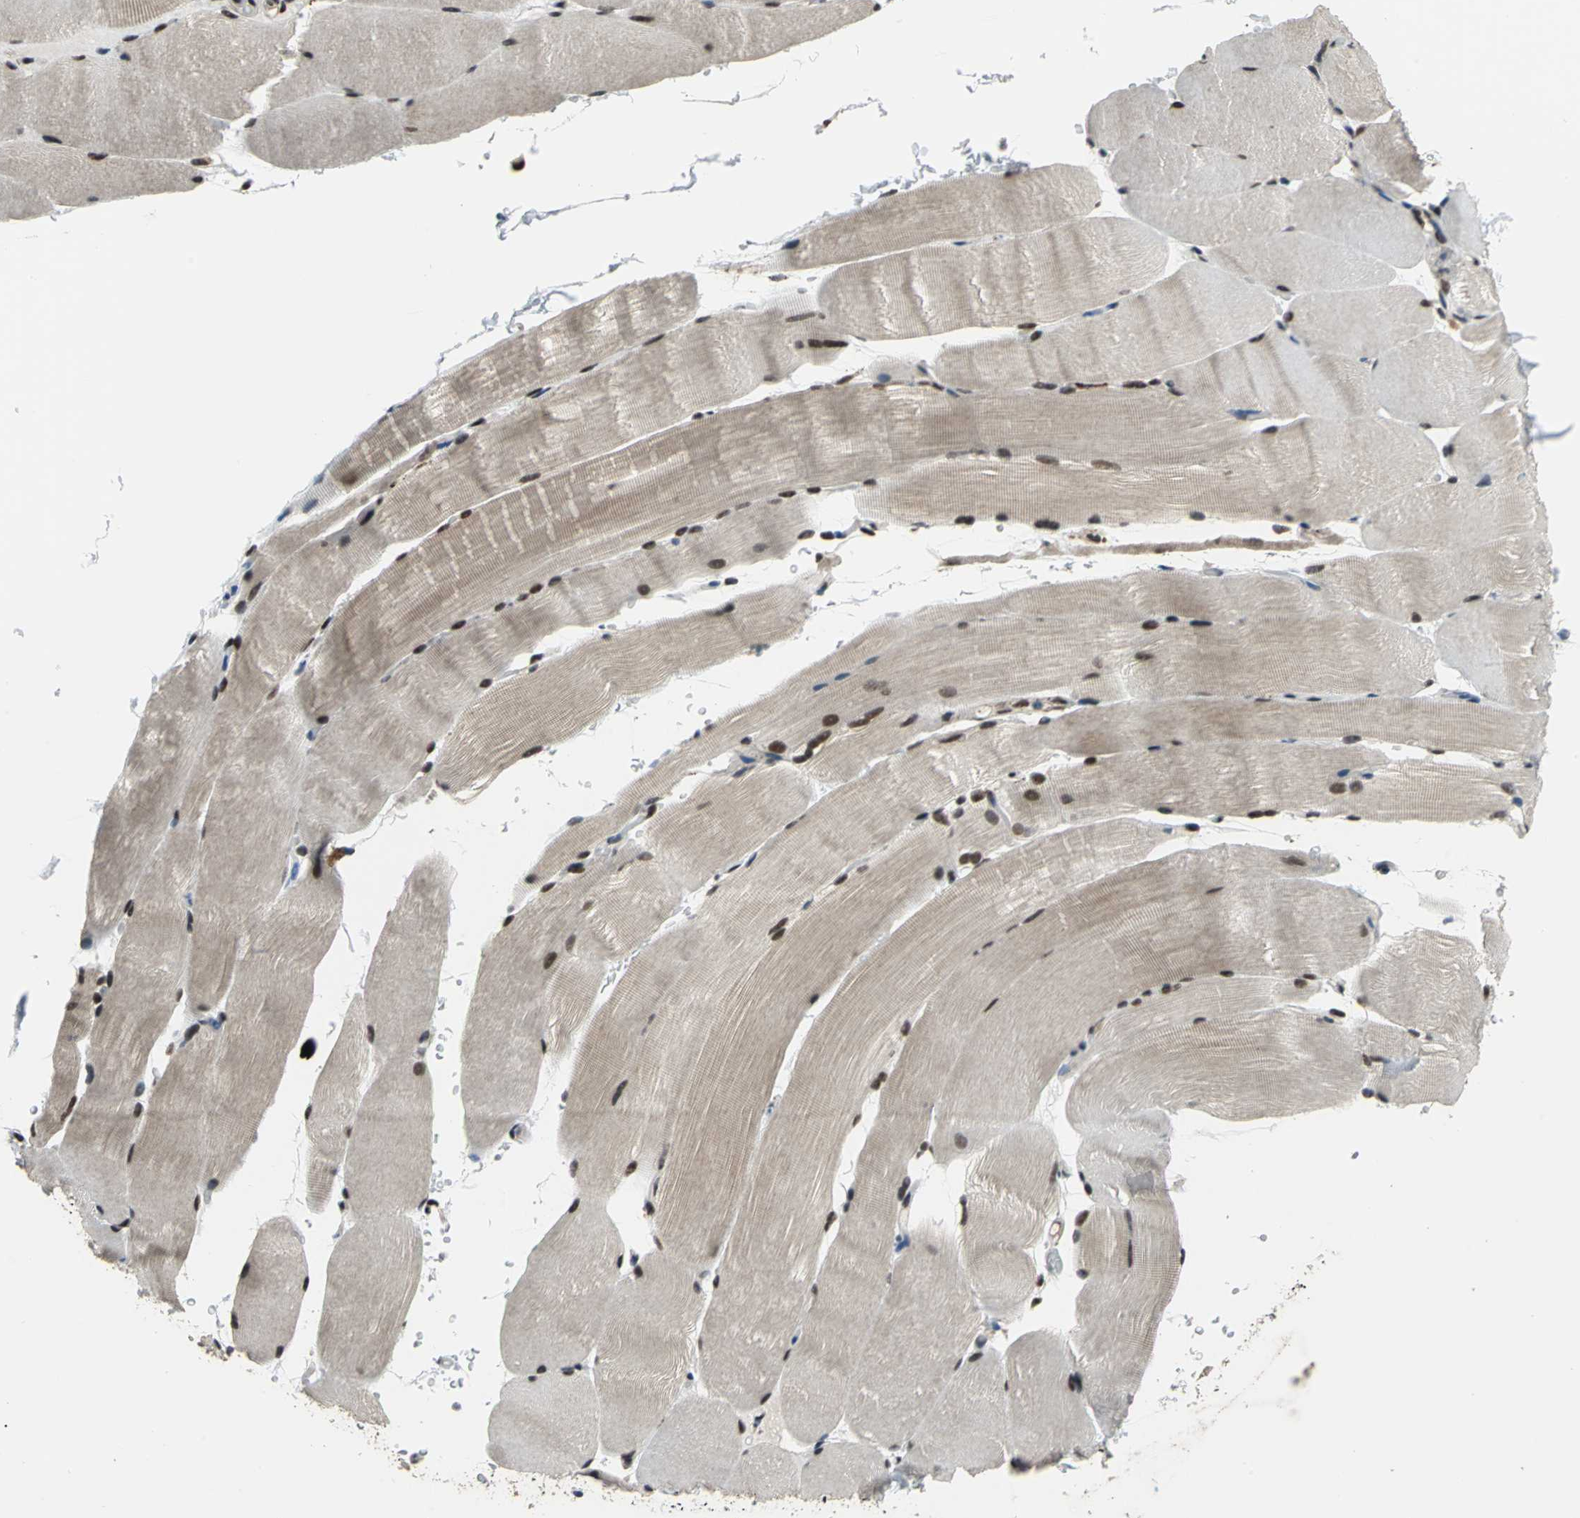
{"staining": {"intensity": "moderate", "quantity": ">75%", "location": "nuclear"}, "tissue": "skeletal muscle", "cell_type": "Myocytes", "image_type": "normal", "snomed": [{"axis": "morphology", "description": "Normal tissue, NOS"}, {"axis": "topography", "description": "Skeletal muscle"}, {"axis": "topography", "description": "Parathyroid gland"}], "caption": "Brown immunohistochemical staining in unremarkable human skeletal muscle reveals moderate nuclear positivity in approximately >75% of myocytes. Nuclei are stained in blue.", "gene": "ELF2", "patient": {"sex": "female", "age": 37}}